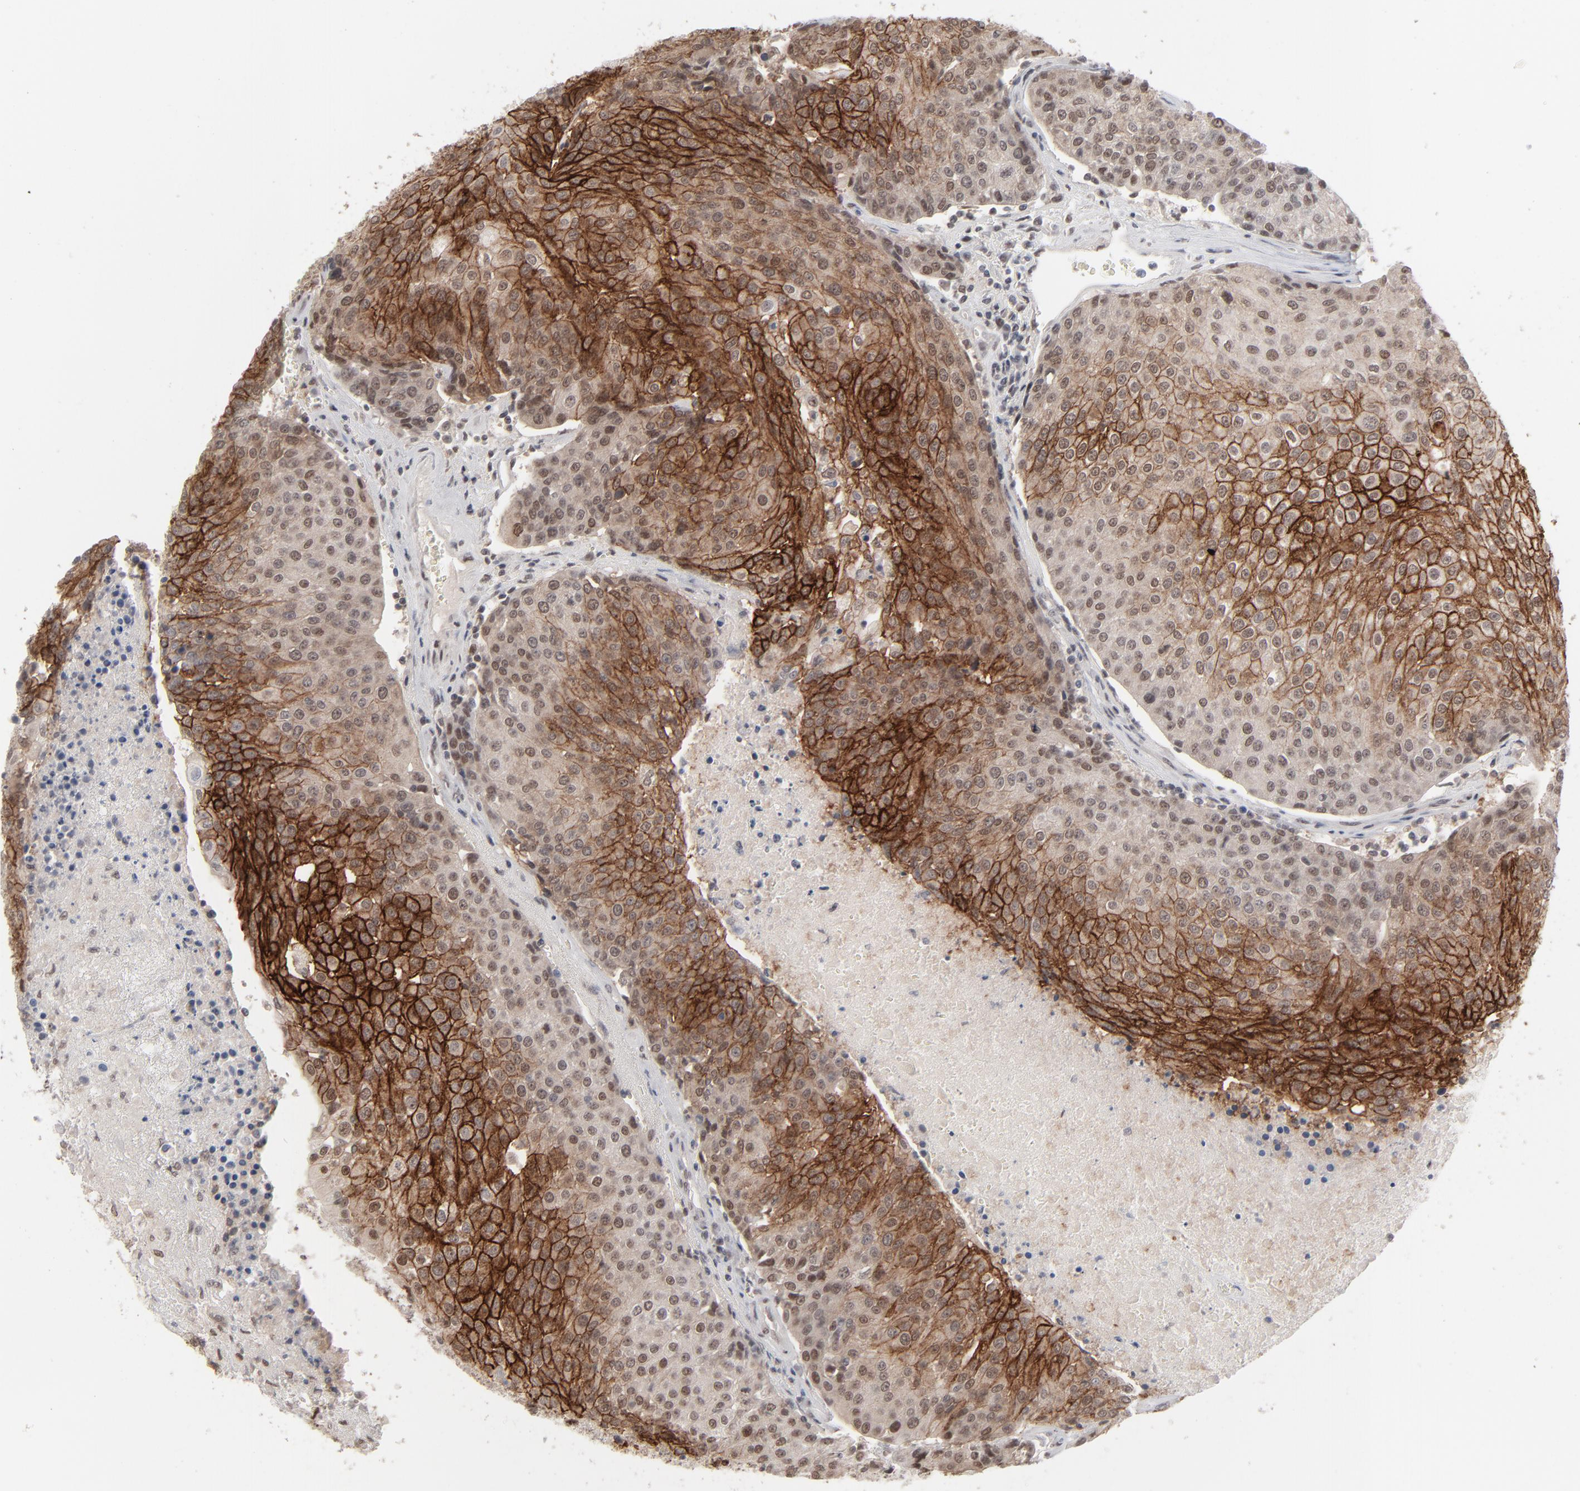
{"staining": {"intensity": "strong", "quantity": "25%-75%", "location": "cytoplasmic/membranous"}, "tissue": "urothelial cancer", "cell_type": "Tumor cells", "image_type": "cancer", "snomed": [{"axis": "morphology", "description": "Urothelial carcinoma, High grade"}, {"axis": "topography", "description": "Urinary bladder"}], "caption": "The photomicrograph demonstrates staining of urothelial cancer, revealing strong cytoplasmic/membranous protein expression (brown color) within tumor cells.", "gene": "IRF9", "patient": {"sex": "female", "age": 85}}